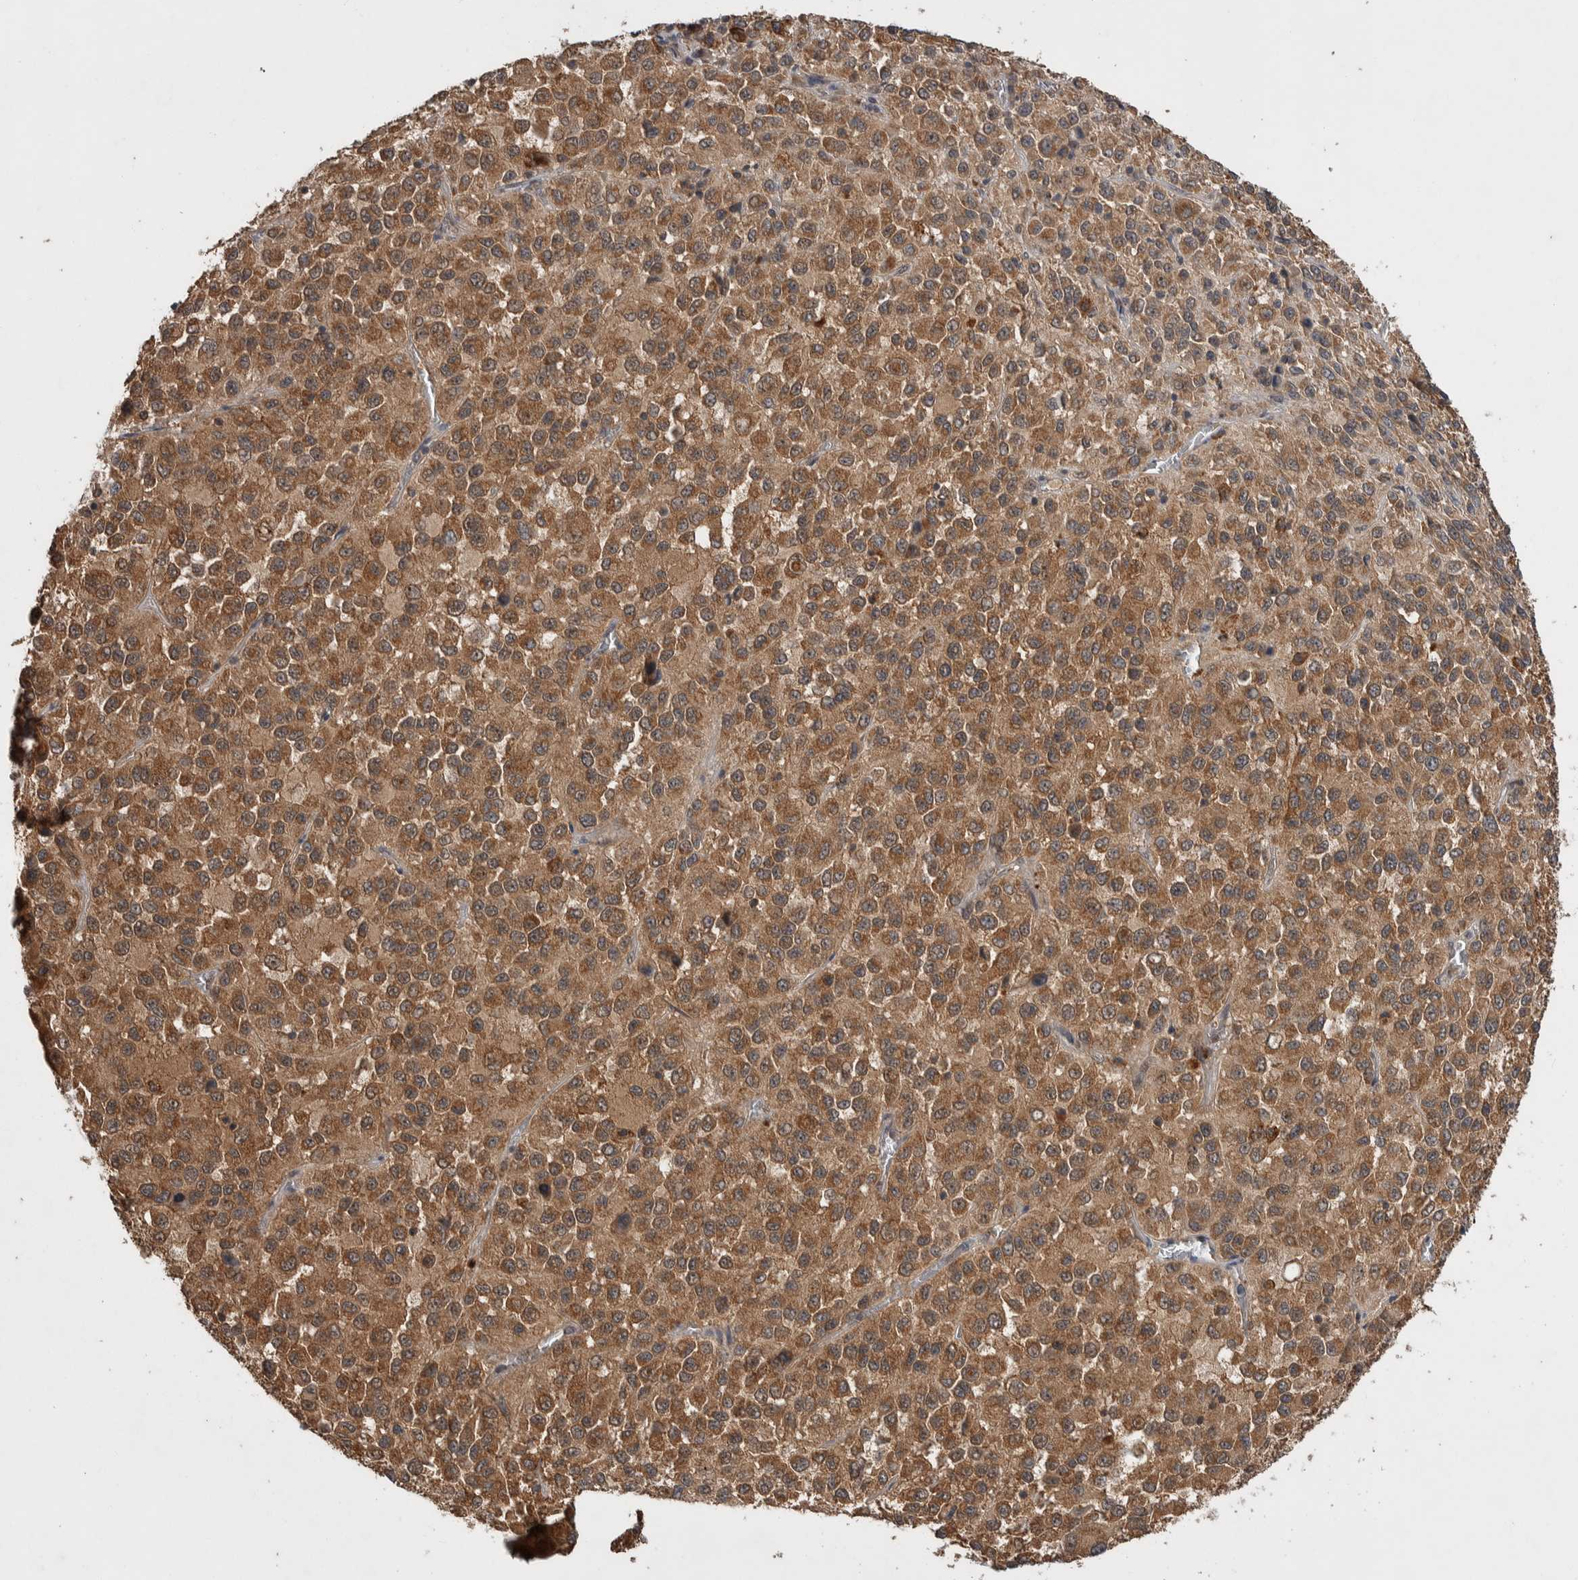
{"staining": {"intensity": "moderate", "quantity": ">75%", "location": "cytoplasmic/membranous"}, "tissue": "melanoma", "cell_type": "Tumor cells", "image_type": "cancer", "snomed": [{"axis": "morphology", "description": "Malignant melanoma, Metastatic site"}, {"axis": "topography", "description": "Lung"}], "caption": "Protein positivity by immunohistochemistry shows moderate cytoplasmic/membranous staining in about >75% of tumor cells in melanoma. (IHC, brightfield microscopy, high magnification).", "gene": "DVL2", "patient": {"sex": "male", "age": 64}}